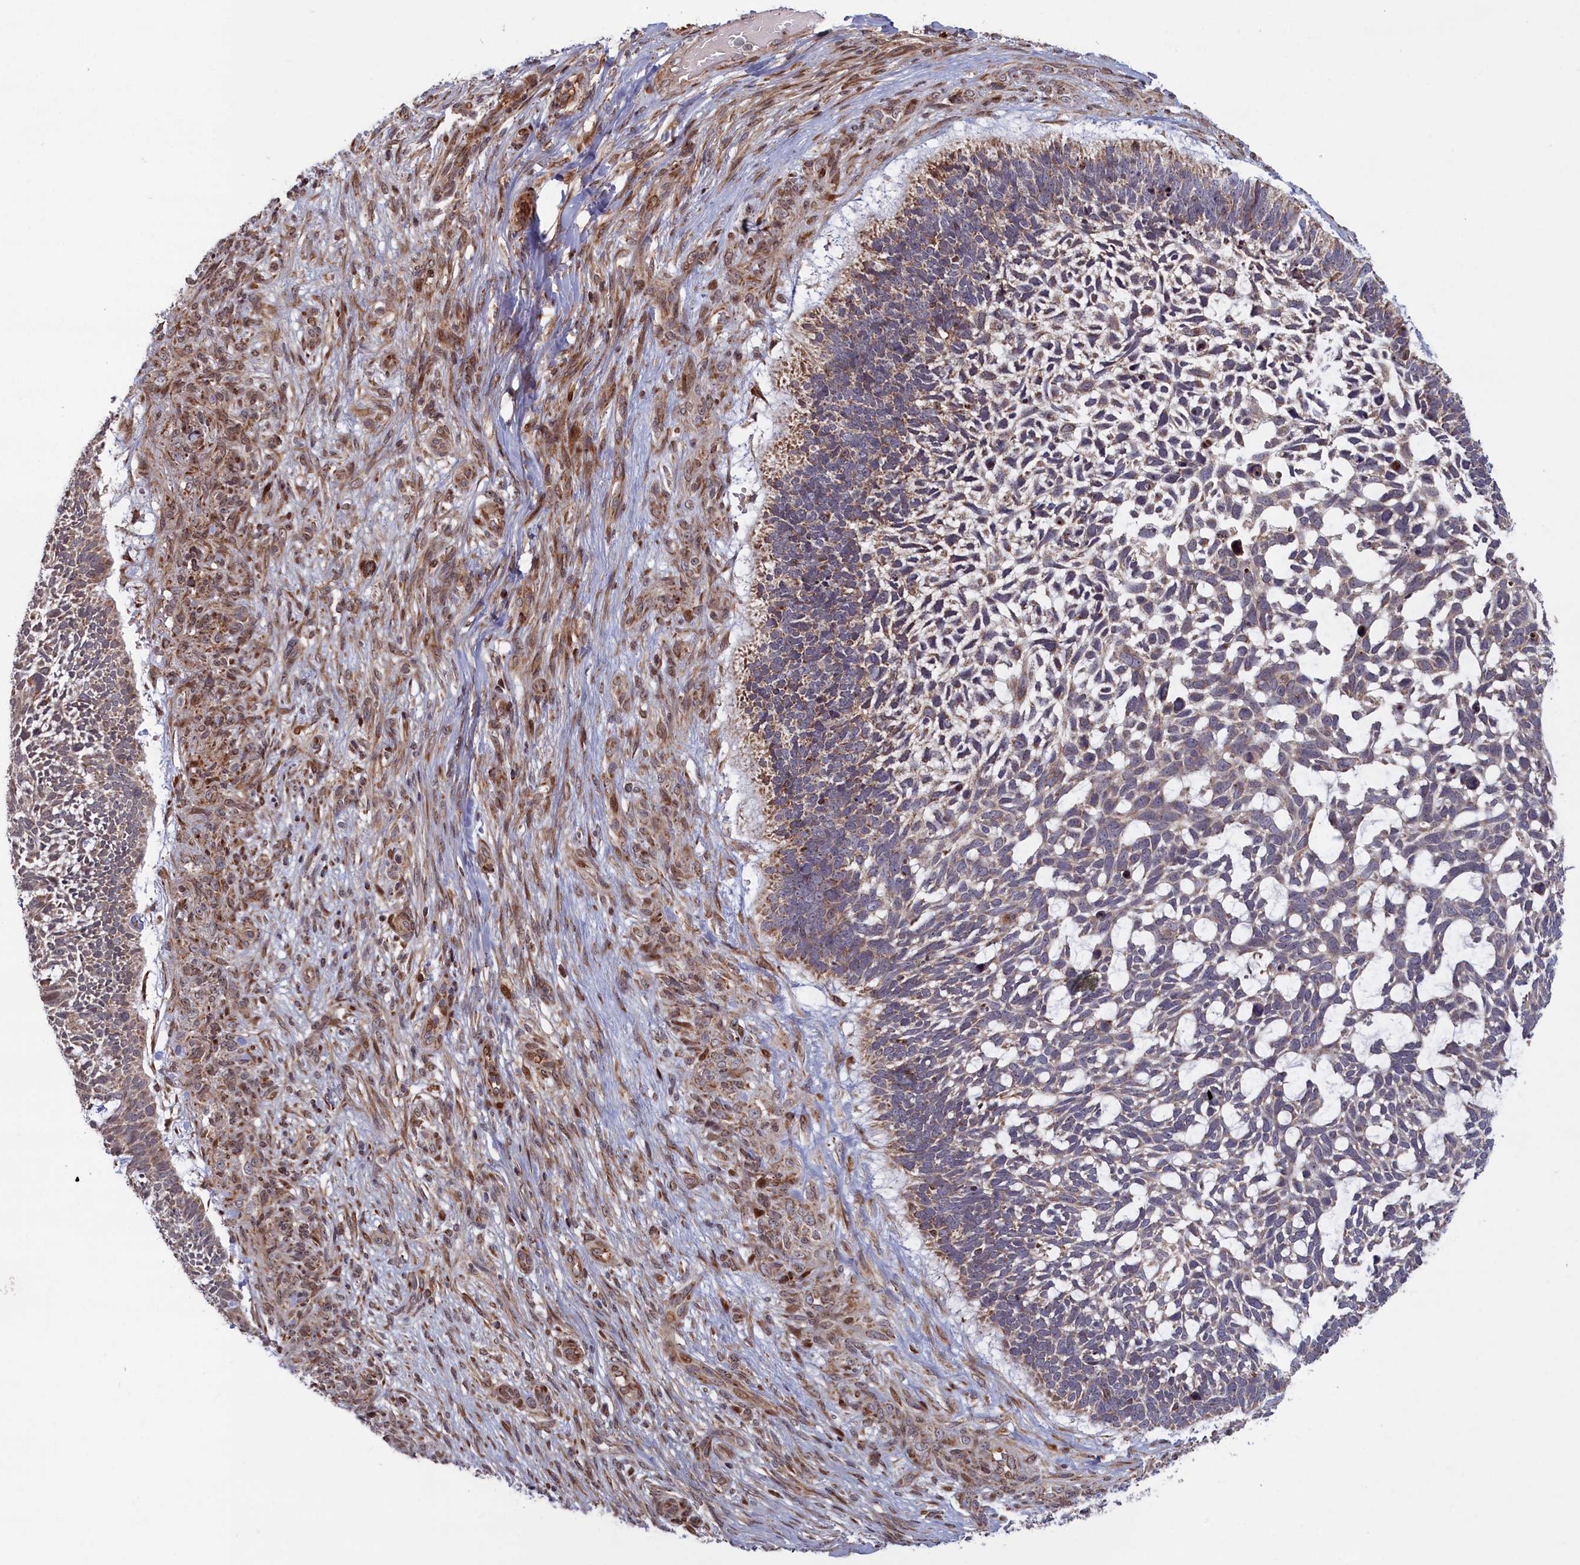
{"staining": {"intensity": "moderate", "quantity": ">75%", "location": "cytoplasmic/membranous"}, "tissue": "skin cancer", "cell_type": "Tumor cells", "image_type": "cancer", "snomed": [{"axis": "morphology", "description": "Basal cell carcinoma"}, {"axis": "topography", "description": "Skin"}], "caption": "IHC micrograph of neoplastic tissue: skin basal cell carcinoma stained using immunohistochemistry shows medium levels of moderate protein expression localized specifically in the cytoplasmic/membranous of tumor cells, appearing as a cytoplasmic/membranous brown color.", "gene": "PLA2G10", "patient": {"sex": "male", "age": 88}}